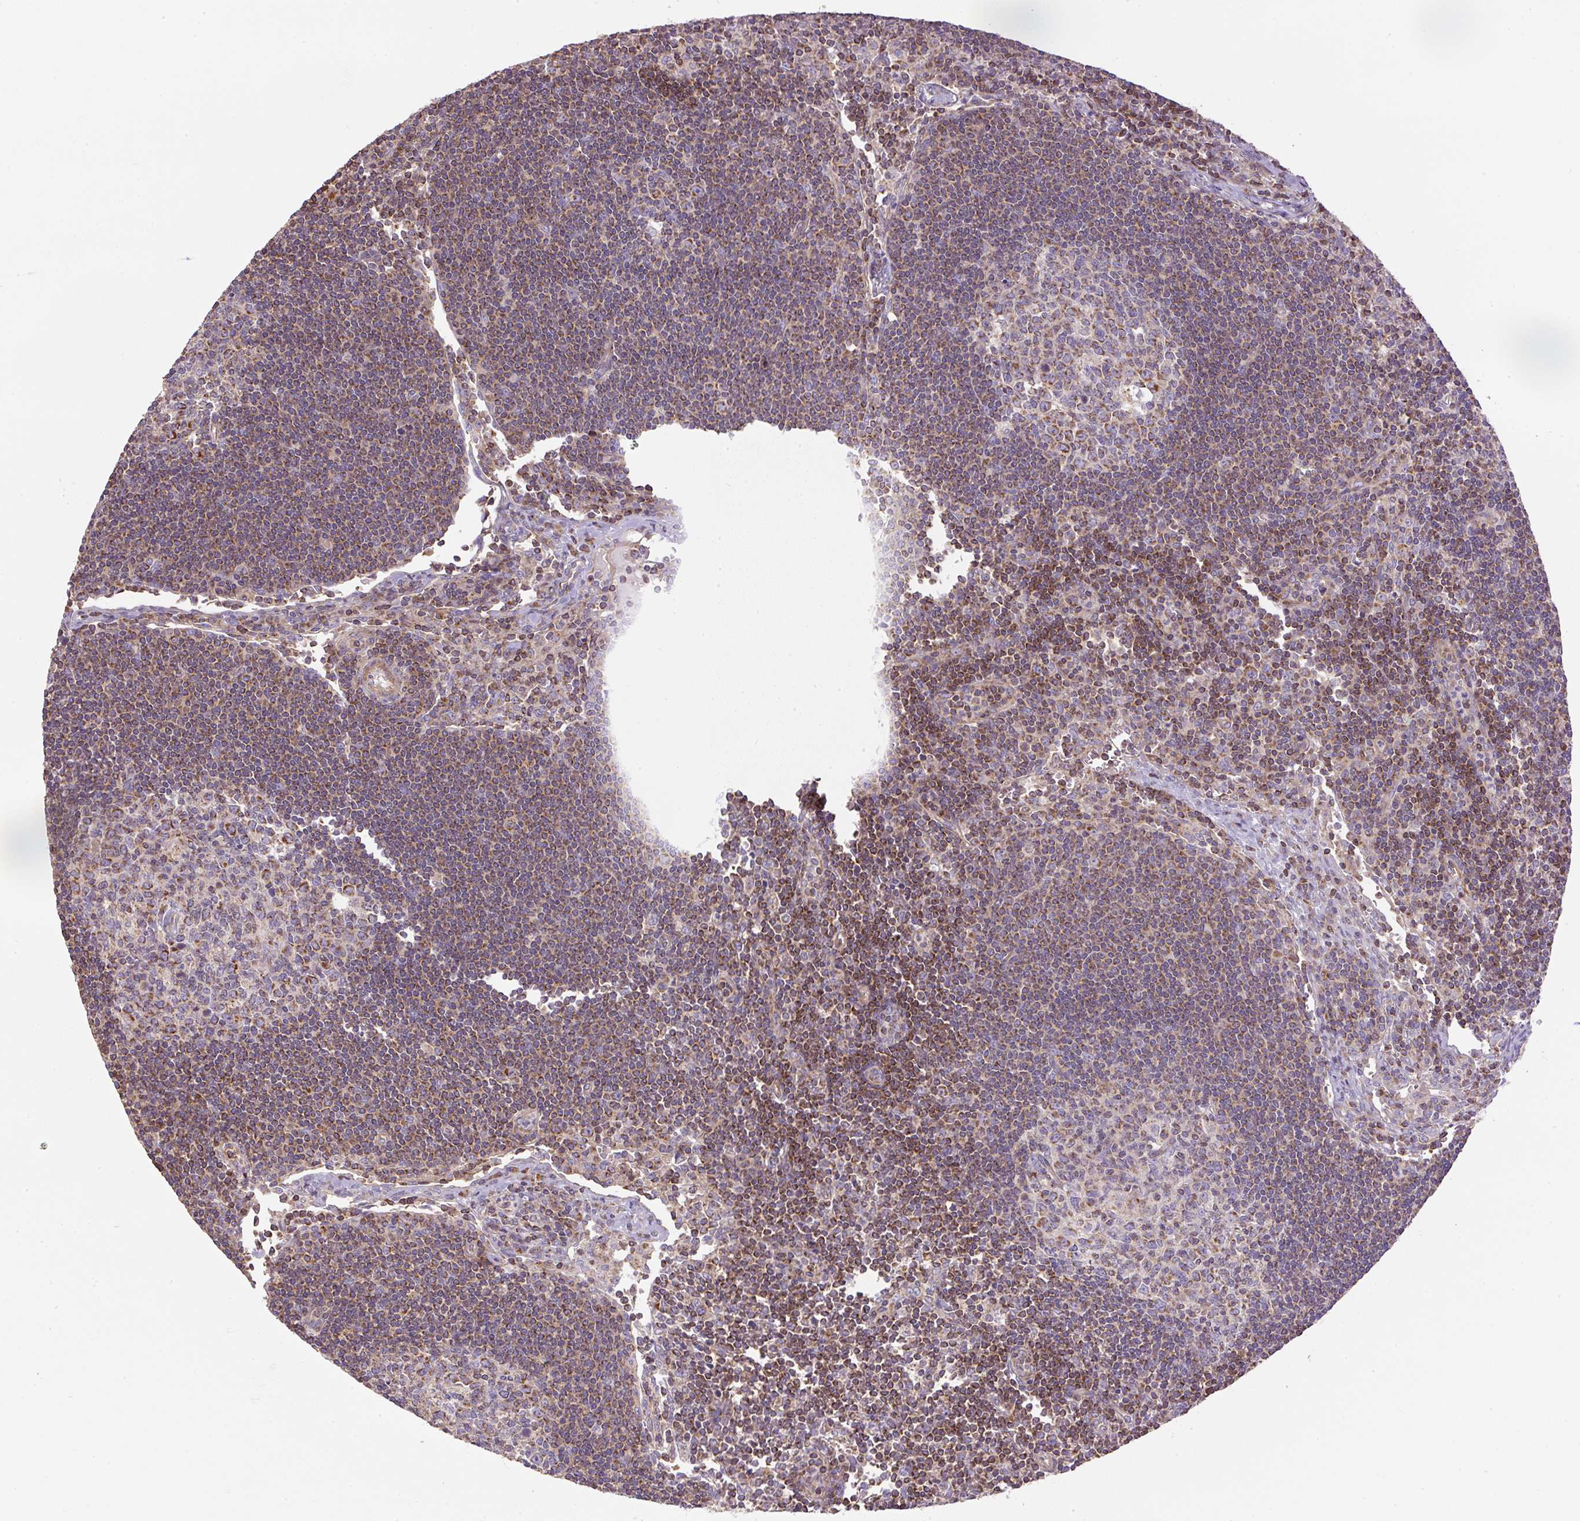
{"staining": {"intensity": "moderate", "quantity": "25%-75%", "location": "cytoplasmic/membranous"}, "tissue": "lymph node", "cell_type": "Germinal center cells", "image_type": "normal", "snomed": [{"axis": "morphology", "description": "Normal tissue, NOS"}, {"axis": "topography", "description": "Lymph node"}], "caption": "Immunohistochemical staining of unremarkable lymph node demonstrates 25%-75% levels of moderate cytoplasmic/membranous protein expression in about 25%-75% of germinal center cells.", "gene": "NDUFAF2", "patient": {"sex": "female", "age": 29}}